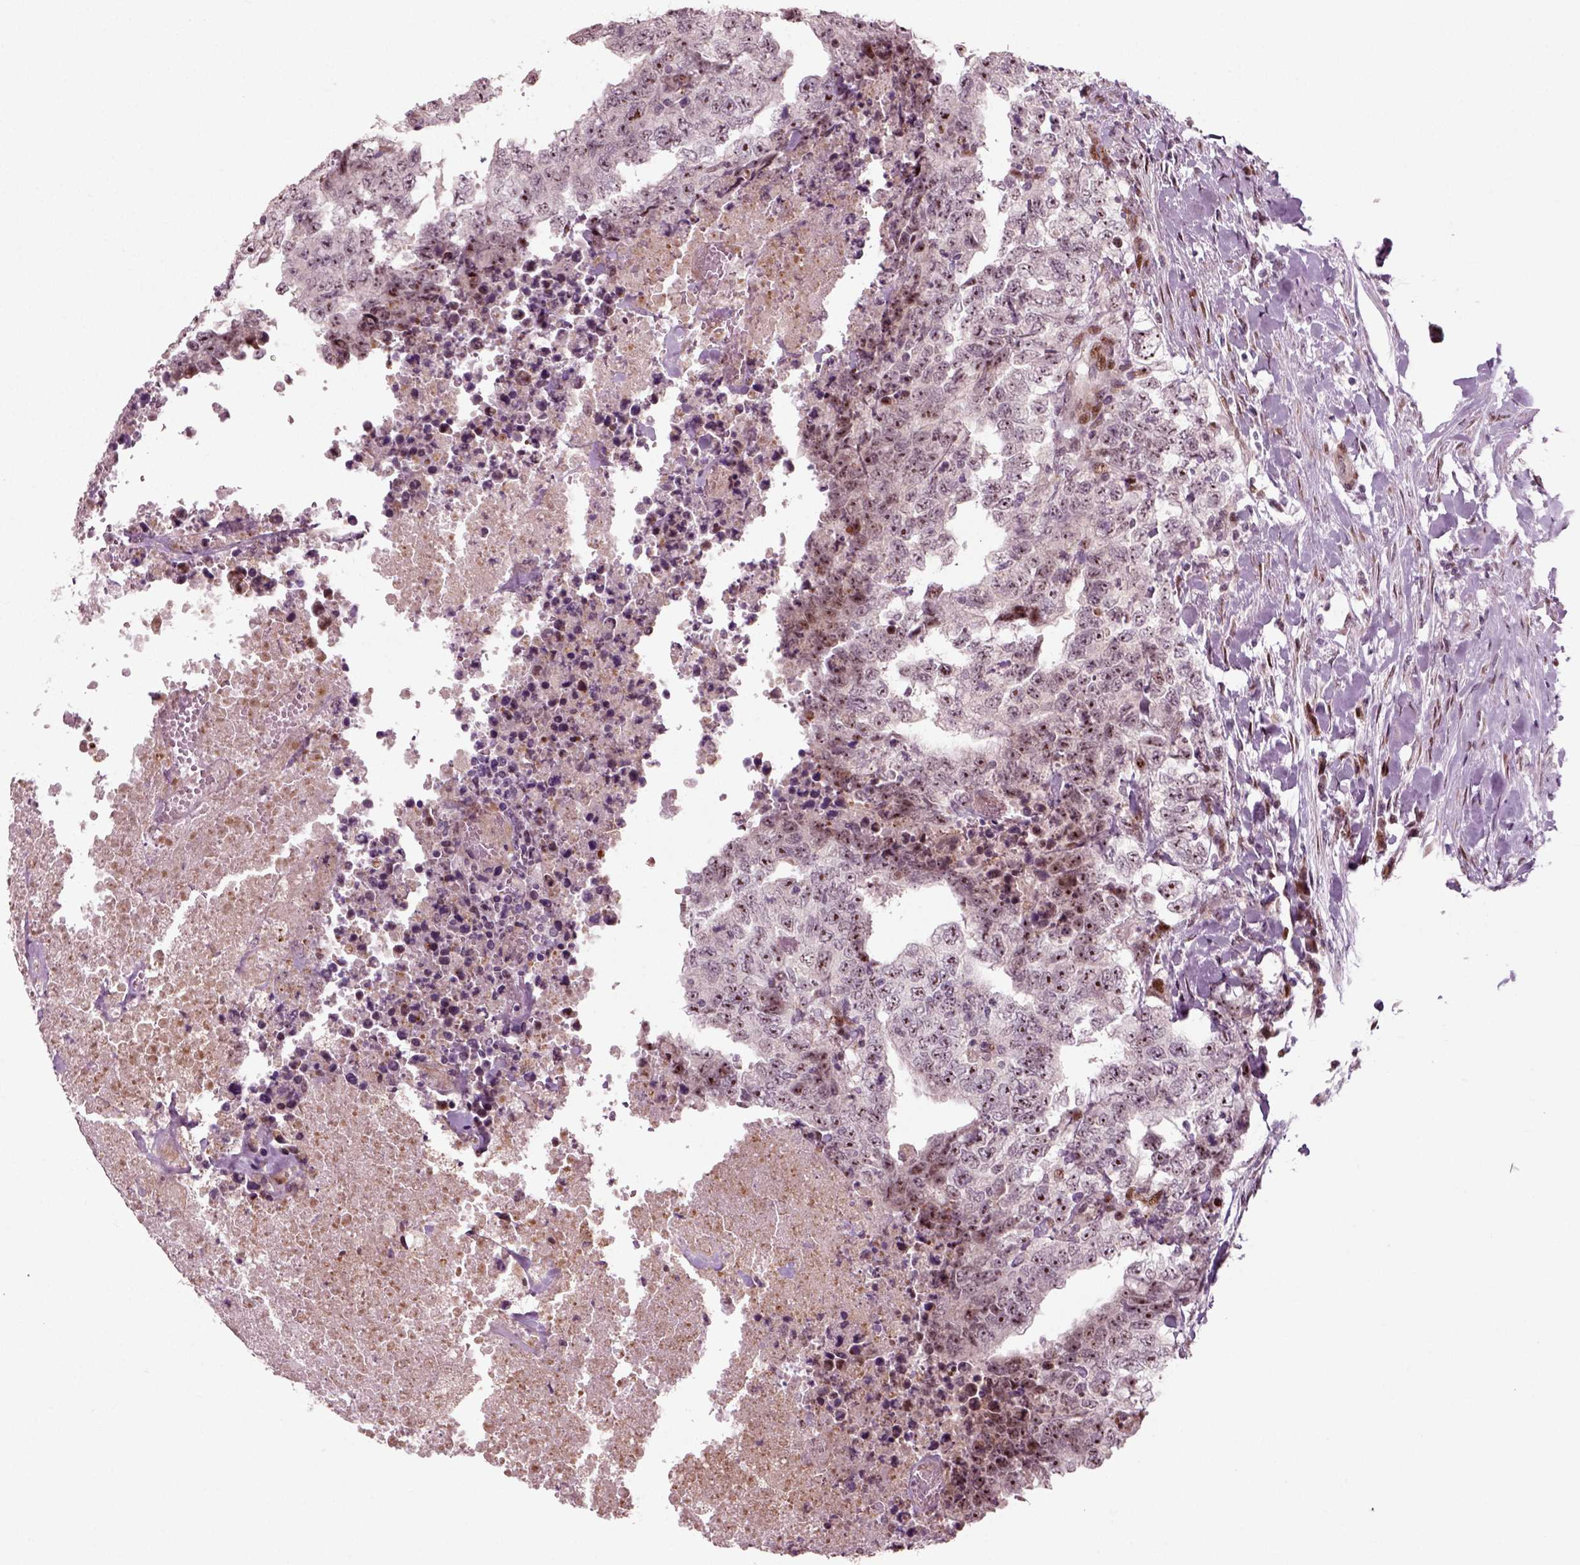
{"staining": {"intensity": "moderate", "quantity": "<25%", "location": "nuclear"}, "tissue": "testis cancer", "cell_type": "Tumor cells", "image_type": "cancer", "snomed": [{"axis": "morphology", "description": "Carcinoma, Embryonal, NOS"}, {"axis": "topography", "description": "Testis"}], "caption": "Tumor cells exhibit low levels of moderate nuclear expression in about <25% of cells in human testis embryonal carcinoma.", "gene": "CDC14A", "patient": {"sex": "male", "age": 24}}